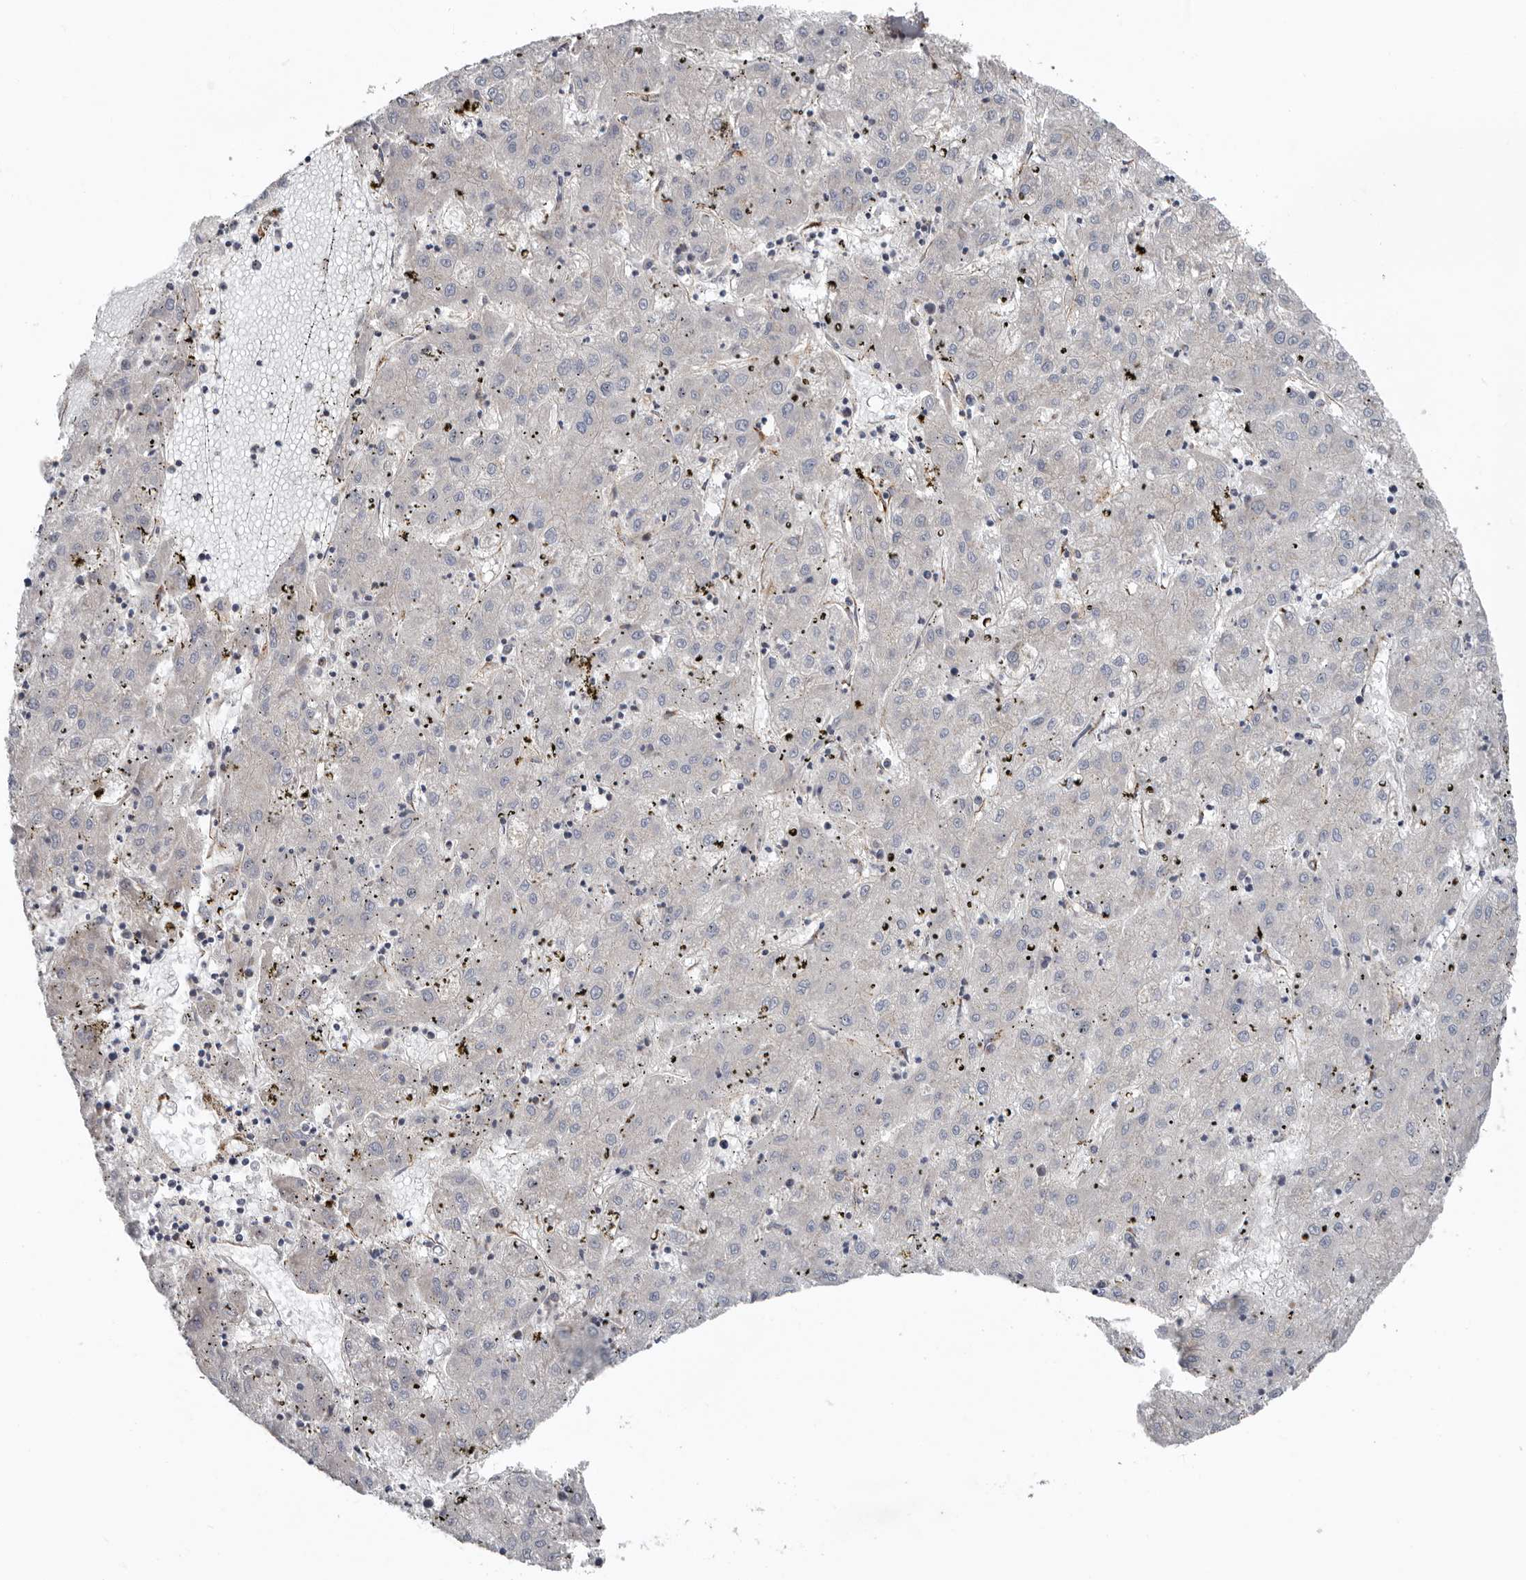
{"staining": {"intensity": "negative", "quantity": "none", "location": "none"}, "tissue": "liver cancer", "cell_type": "Tumor cells", "image_type": "cancer", "snomed": [{"axis": "morphology", "description": "Carcinoma, Hepatocellular, NOS"}, {"axis": "topography", "description": "Liver"}], "caption": "High power microscopy micrograph of an IHC photomicrograph of liver hepatocellular carcinoma, revealing no significant positivity in tumor cells.", "gene": "LUZP1", "patient": {"sex": "male", "age": 72}}